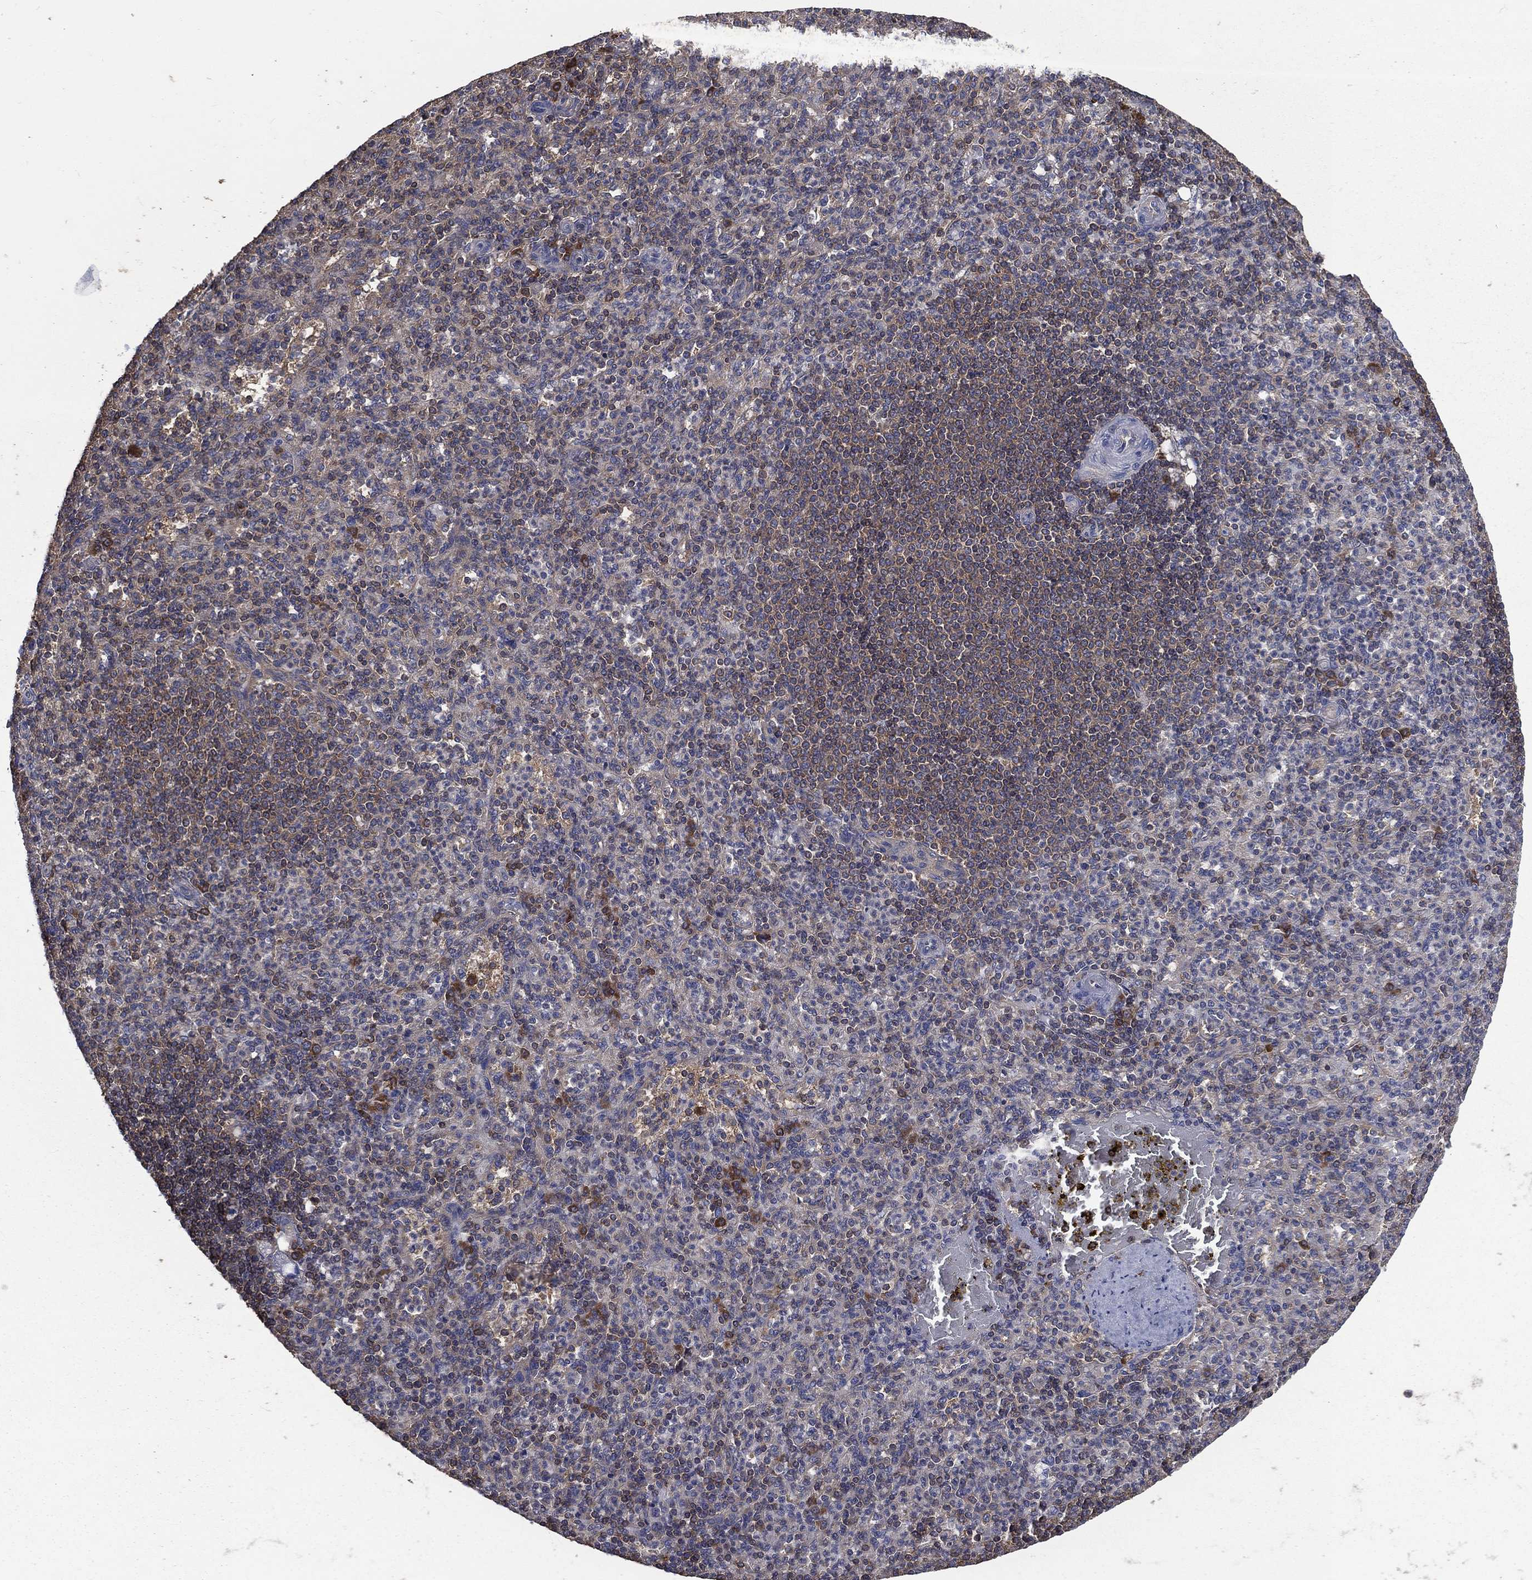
{"staining": {"intensity": "strong", "quantity": "<25%", "location": "cytoplasmic/membranous"}, "tissue": "spleen", "cell_type": "Cells in red pulp", "image_type": "normal", "snomed": [{"axis": "morphology", "description": "Normal tissue, NOS"}, {"axis": "topography", "description": "Spleen"}], "caption": "A brown stain highlights strong cytoplasmic/membranous expression of a protein in cells in red pulp of unremarkable human spleen. Using DAB (brown) and hematoxylin (blue) stains, captured at high magnification using brightfield microscopy.", "gene": "SARS1", "patient": {"sex": "female", "age": 74}}